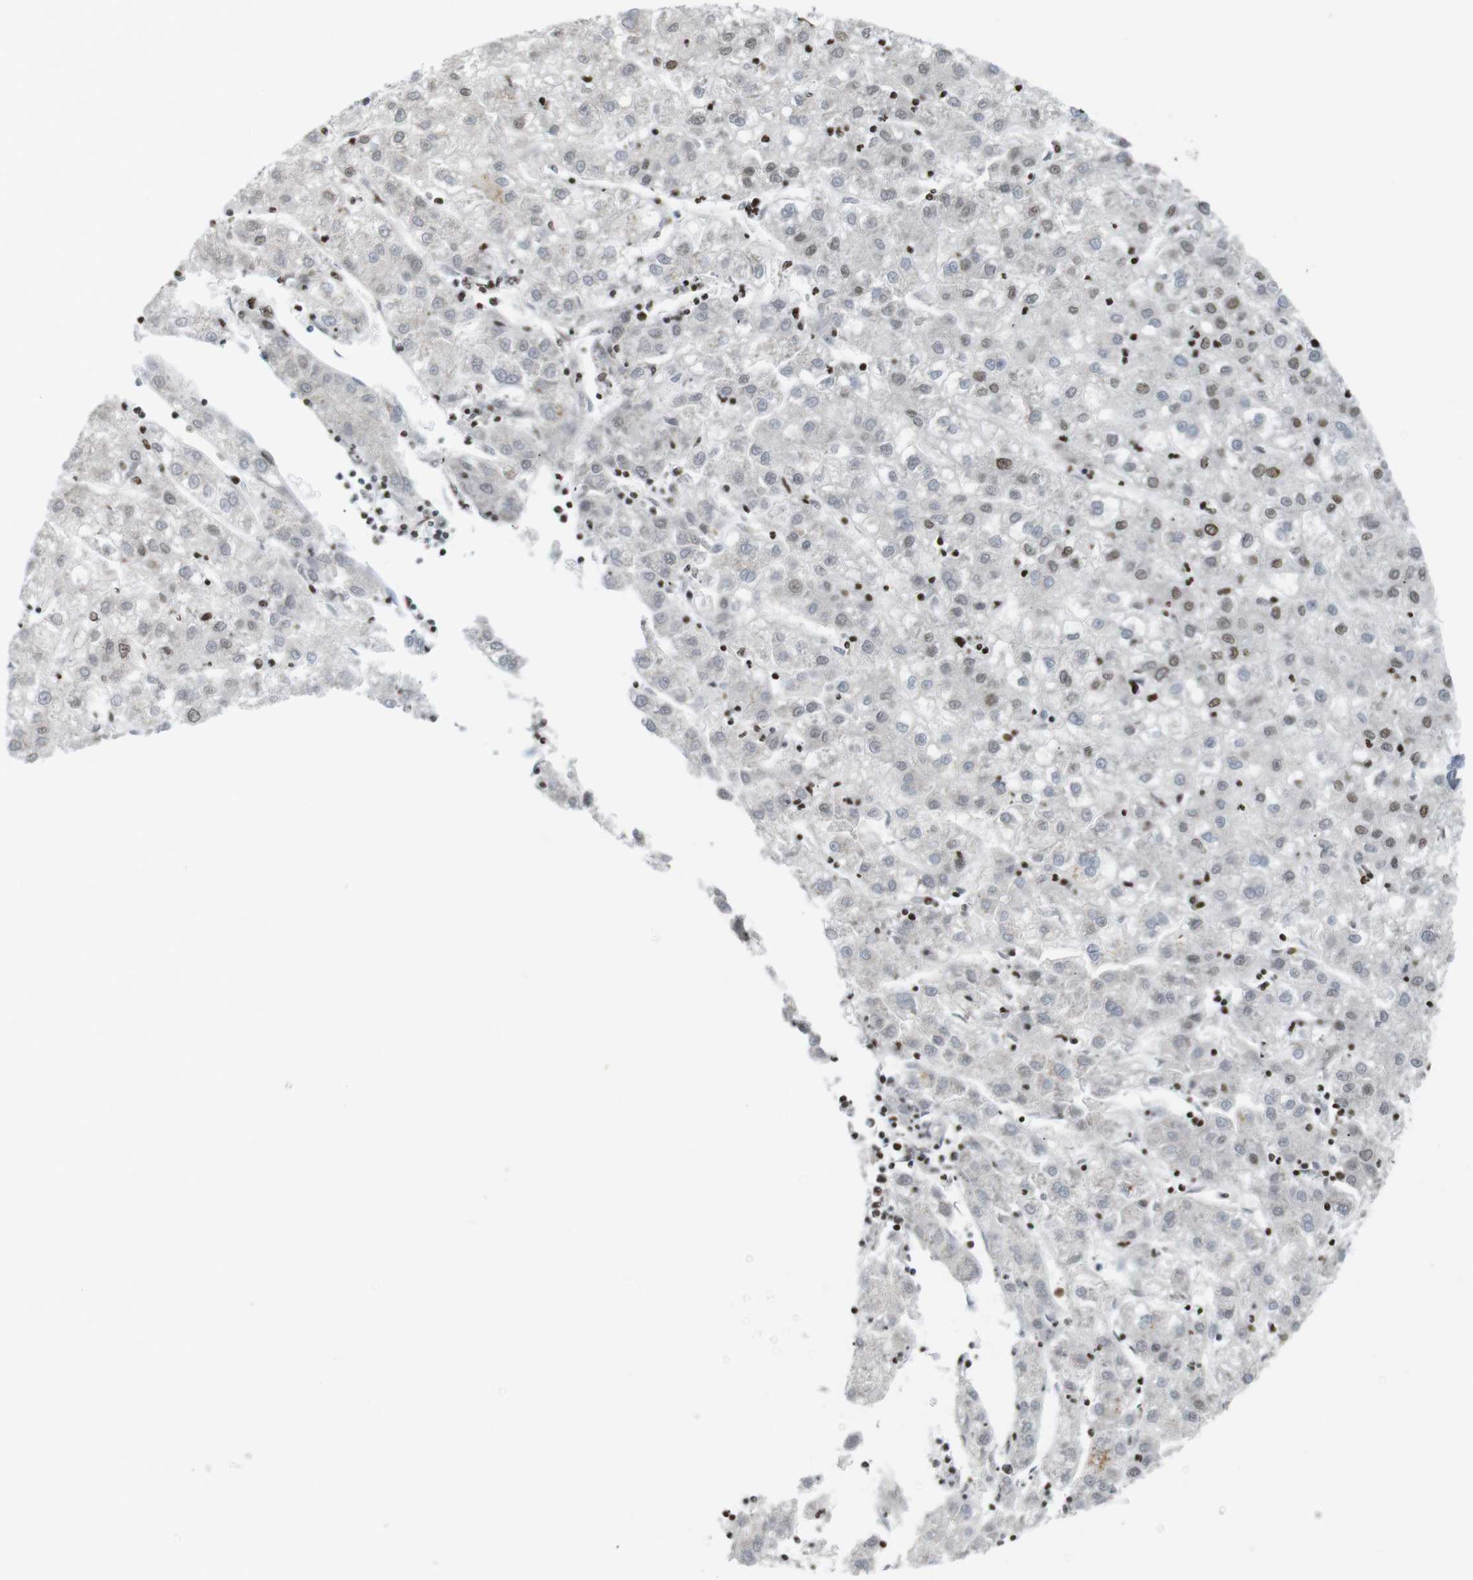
{"staining": {"intensity": "moderate", "quantity": "<25%", "location": "nuclear"}, "tissue": "liver cancer", "cell_type": "Tumor cells", "image_type": "cancer", "snomed": [{"axis": "morphology", "description": "Carcinoma, Hepatocellular, NOS"}, {"axis": "topography", "description": "Liver"}], "caption": "Tumor cells reveal low levels of moderate nuclear positivity in about <25% of cells in liver hepatocellular carcinoma.", "gene": "MBD1", "patient": {"sex": "male", "age": 72}}